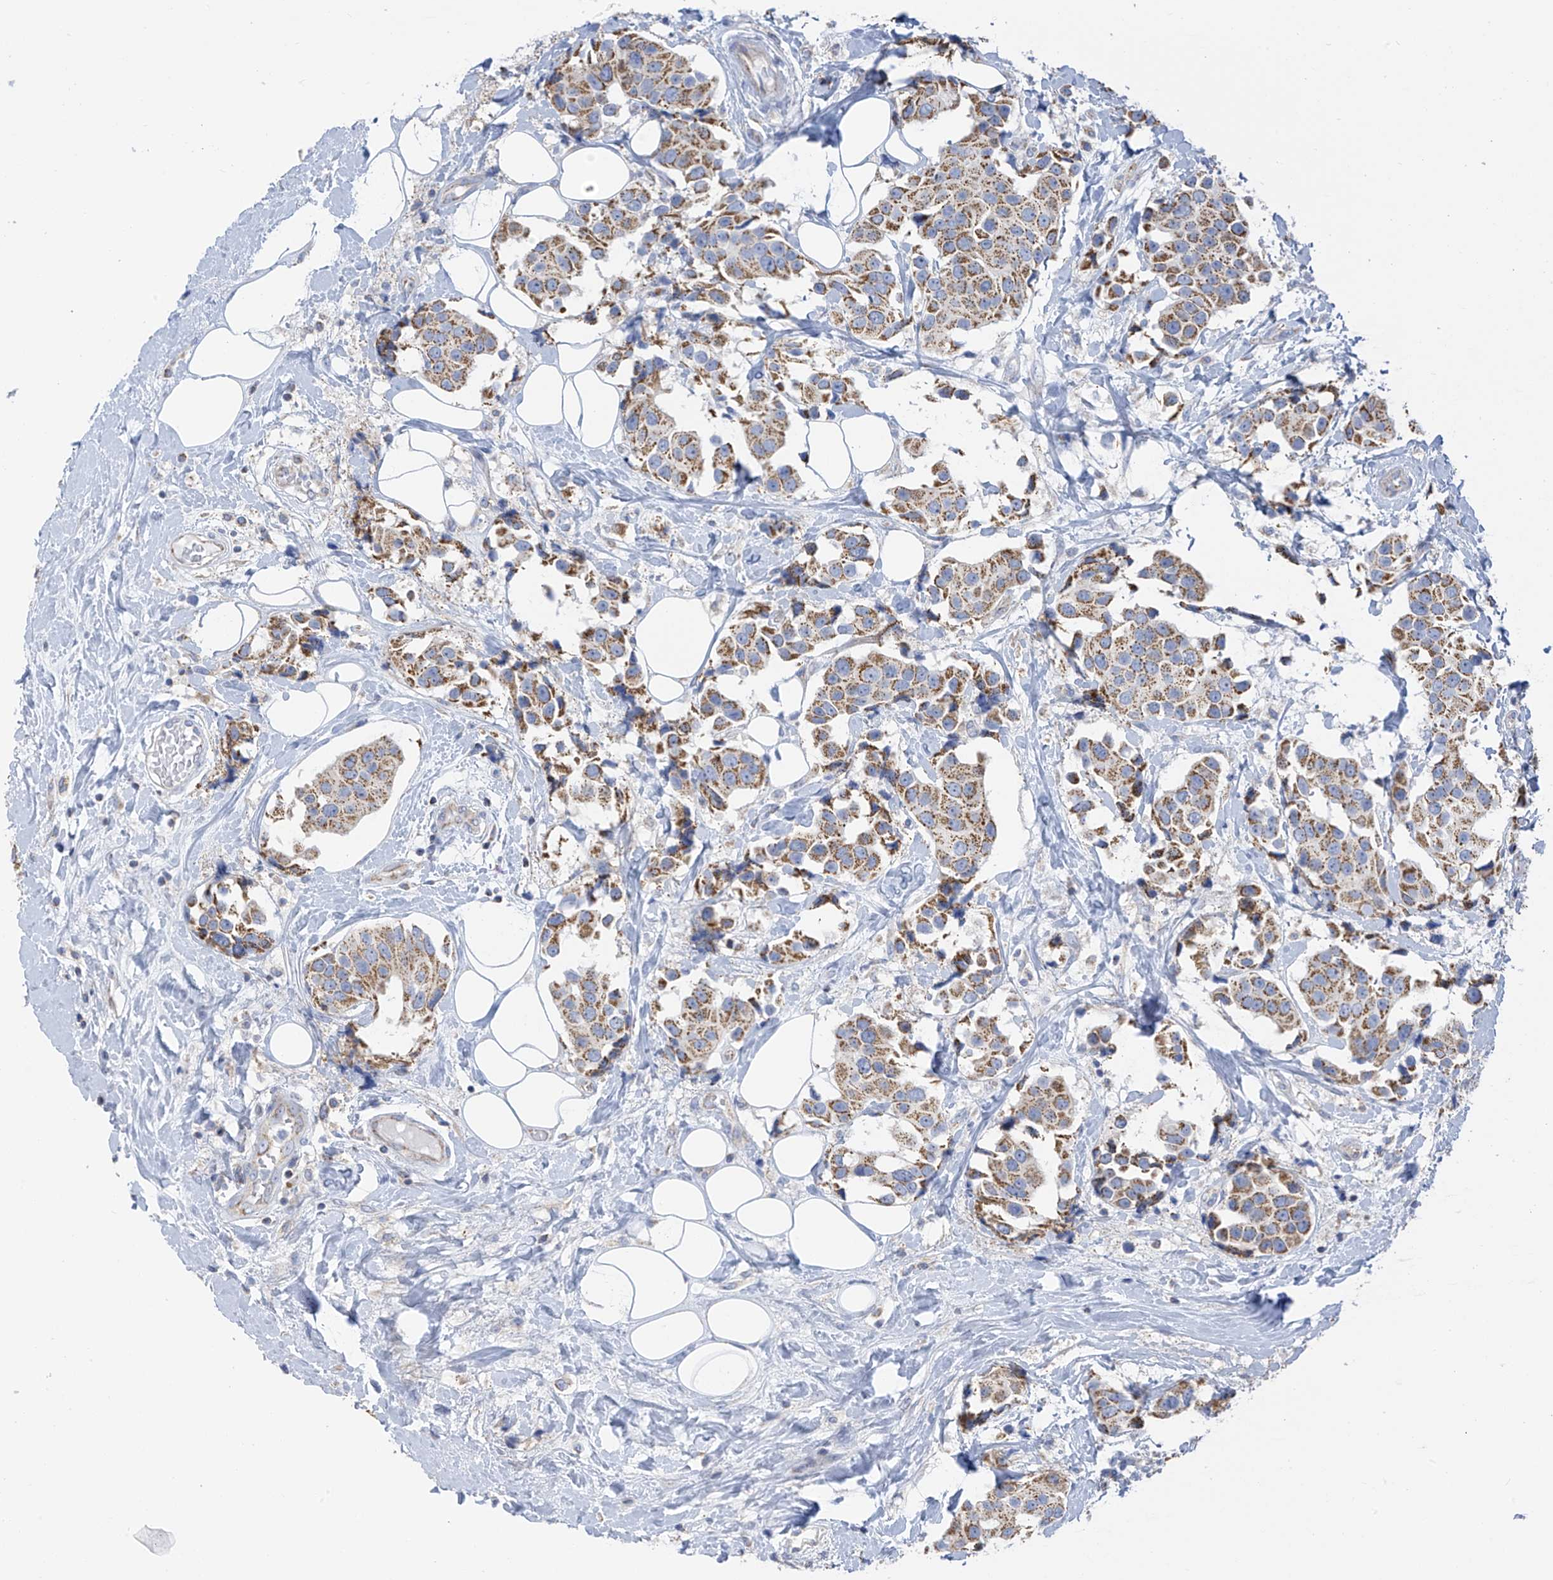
{"staining": {"intensity": "moderate", "quantity": ">75%", "location": "cytoplasmic/membranous"}, "tissue": "breast cancer", "cell_type": "Tumor cells", "image_type": "cancer", "snomed": [{"axis": "morphology", "description": "Normal tissue, NOS"}, {"axis": "morphology", "description": "Duct carcinoma"}, {"axis": "topography", "description": "Breast"}], "caption": "Breast infiltrating ductal carcinoma stained with DAB immunohistochemistry demonstrates medium levels of moderate cytoplasmic/membranous staining in approximately >75% of tumor cells.", "gene": "PNPT1", "patient": {"sex": "female", "age": 39}}